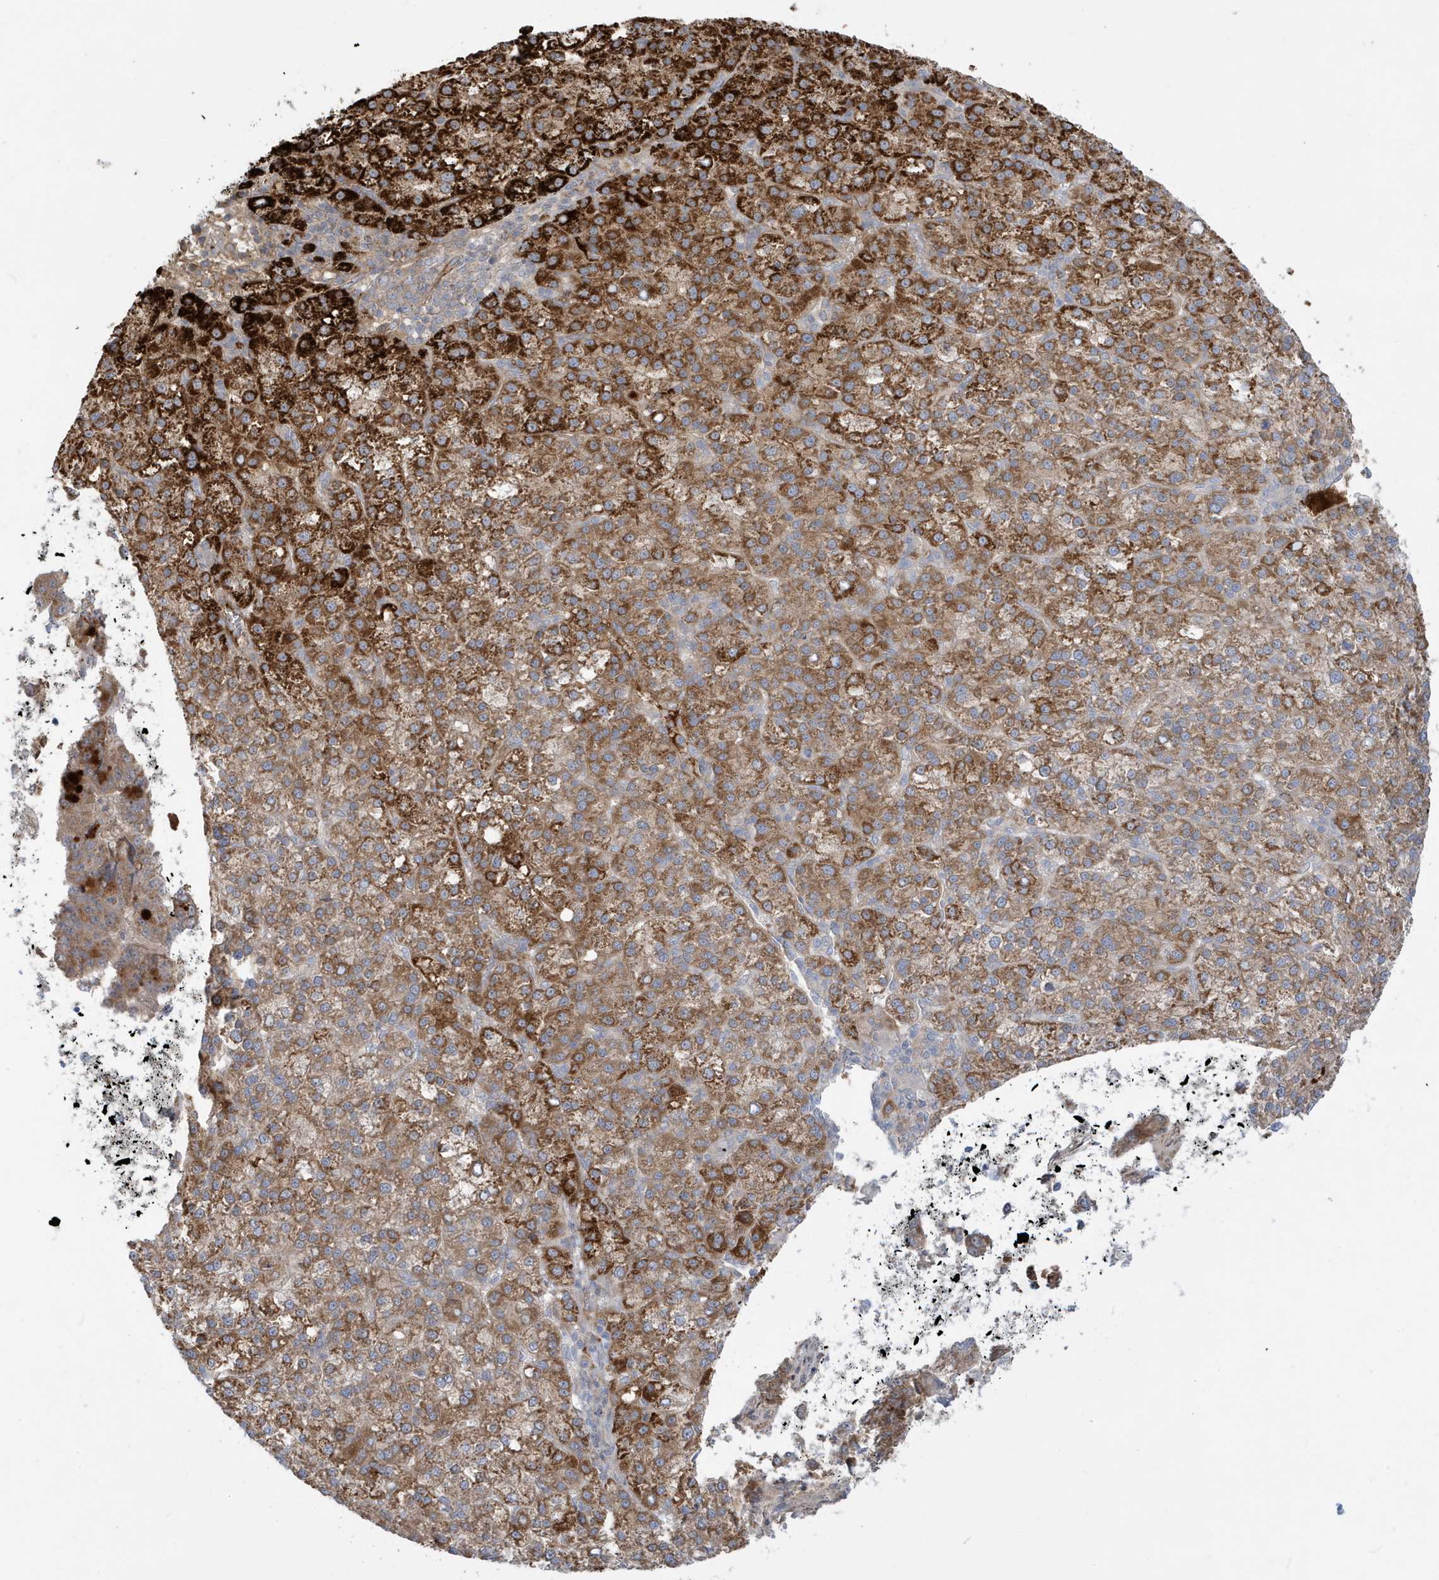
{"staining": {"intensity": "strong", "quantity": ">75%", "location": "cytoplasmic/membranous"}, "tissue": "liver cancer", "cell_type": "Tumor cells", "image_type": "cancer", "snomed": [{"axis": "morphology", "description": "Carcinoma, Hepatocellular, NOS"}, {"axis": "topography", "description": "Liver"}], "caption": "The image exhibits immunohistochemical staining of liver cancer. There is strong cytoplasmic/membranous staining is present in approximately >75% of tumor cells. The protein is stained brown, and the nuclei are stained in blue (DAB (3,3'-diaminobenzidine) IHC with brightfield microscopy, high magnification).", "gene": "IFT57", "patient": {"sex": "female", "age": 58}}